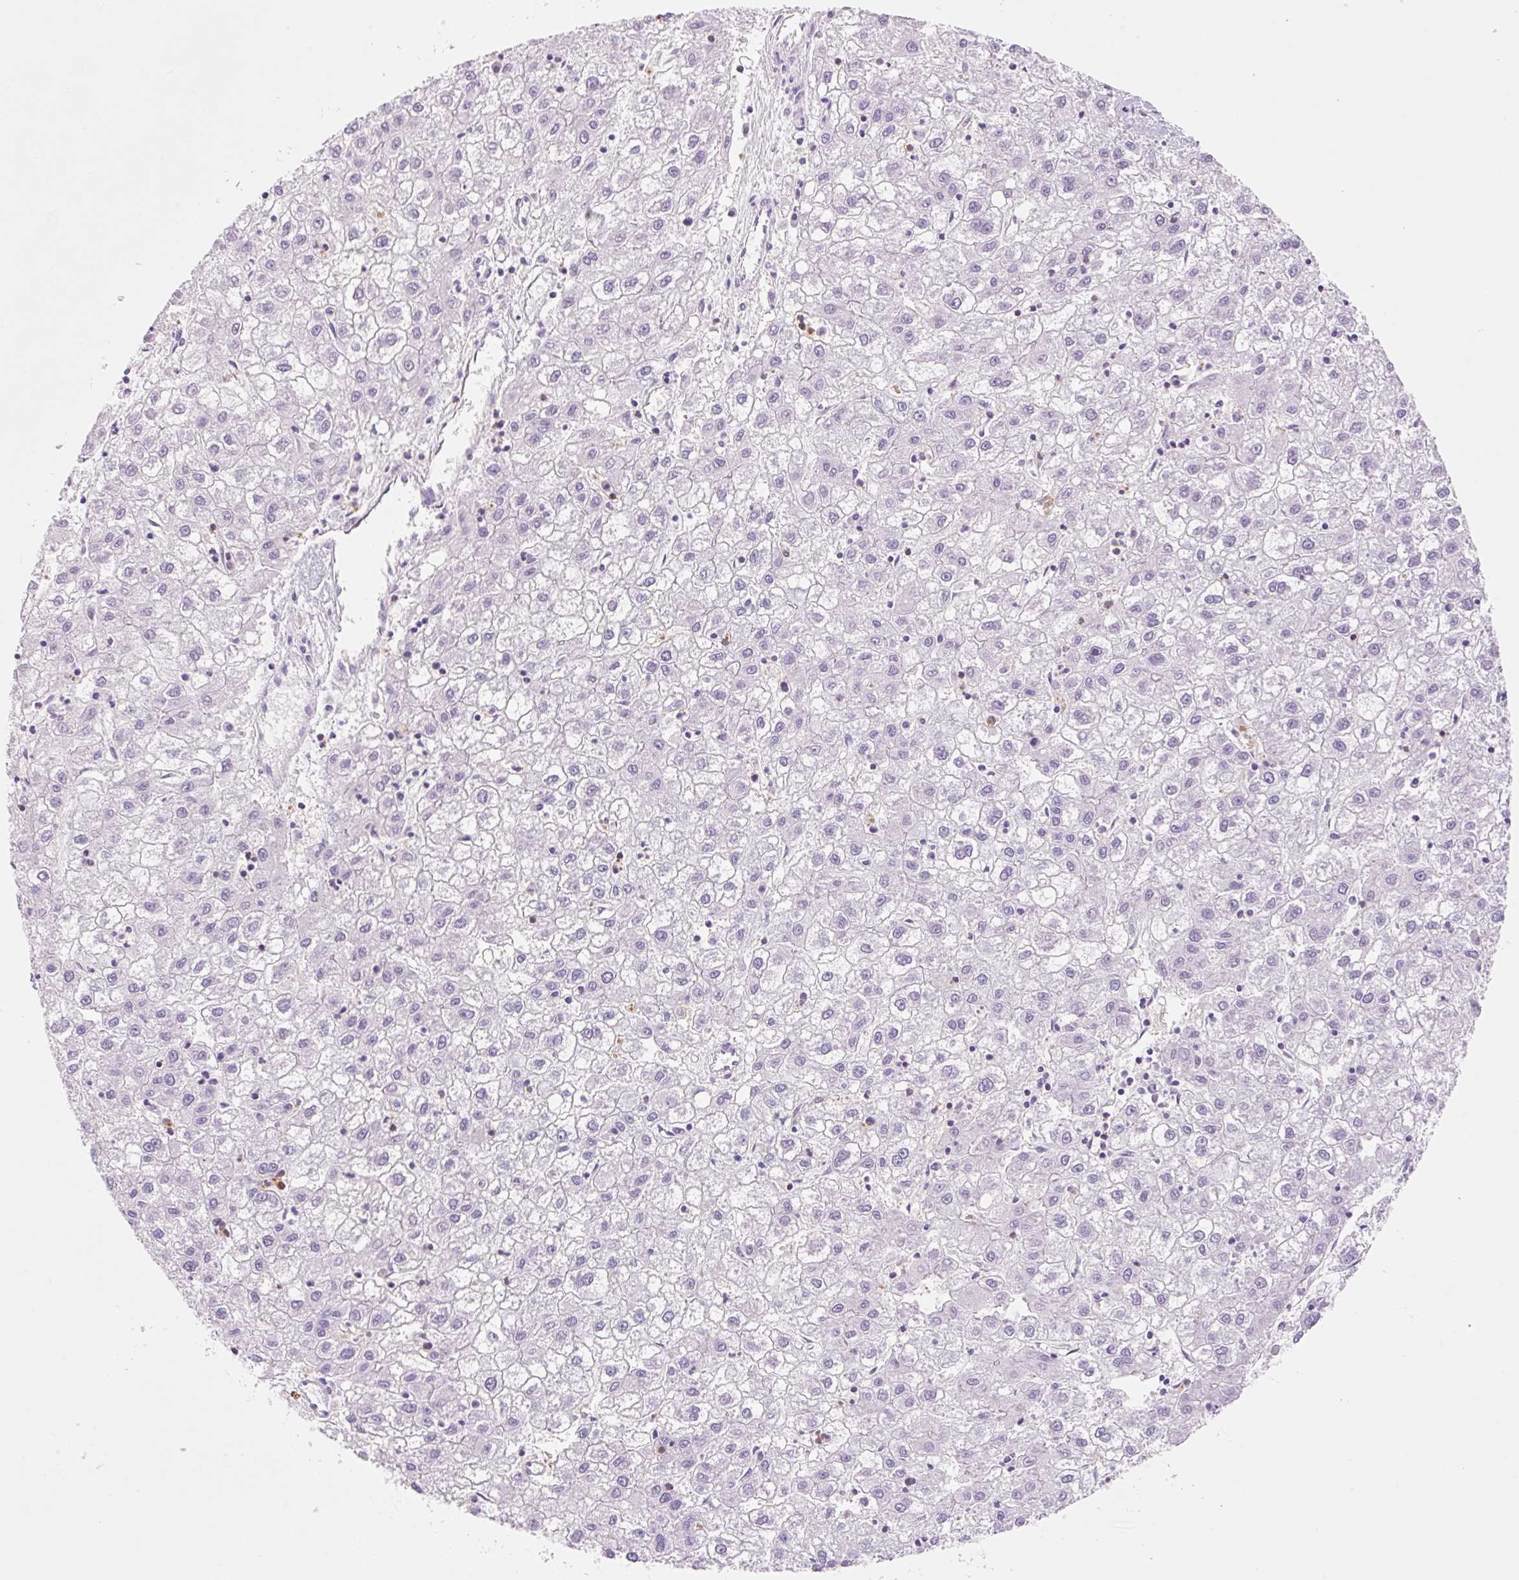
{"staining": {"intensity": "negative", "quantity": "none", "location": "none"}, "tissue": "liver cancer", "cell_type": "Tumor cells", "image_type": "cancer", "snomed": [{"axis": "morphology", "description": "Carcinoma, Hepatocellular, NOS"}, {"axis": "topography", "description": "Liver"}], "caption": "This is an IHC histopathology image of human liver cancer. There is no positivity in tumor cells.", "gene": "FABP5", "patient": {"sex": "male", "age": 72}}